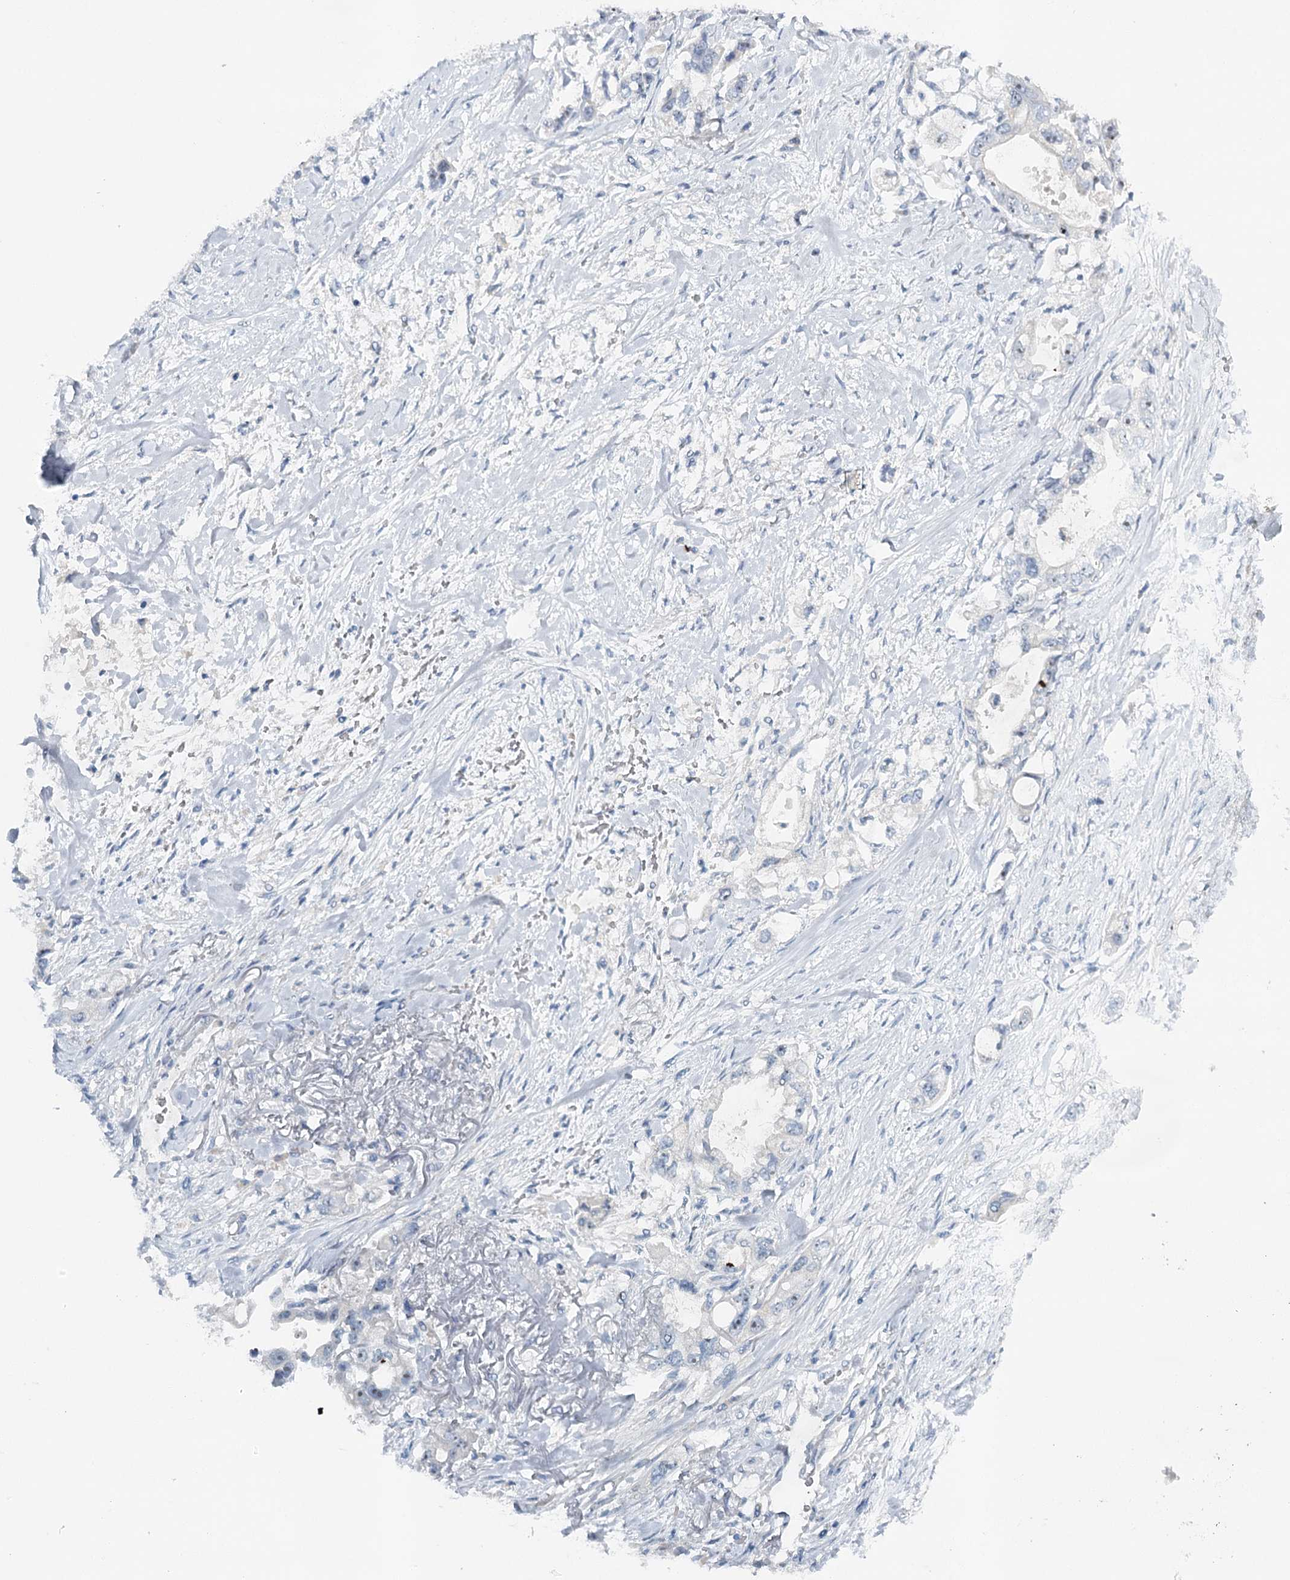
{"staining": {"intensity": "negative", "quantity": "none", "location": "none"}, "tissue": "stomach cancer", "cell_type": "Tumor cells", "image_type": "cancer", "snomed": [{"axis": "morphology", "description": "Adenocarcinoma, NOS"}, {"axis": "topography", "description": "Stomach"}], "caption": "Adenocarcinoma (stomach) was stained to show a protein in brown. There is no significant expression in tumor cells.", "gene": "RBM43", "patient": {"sex": "male", "age": 62}}